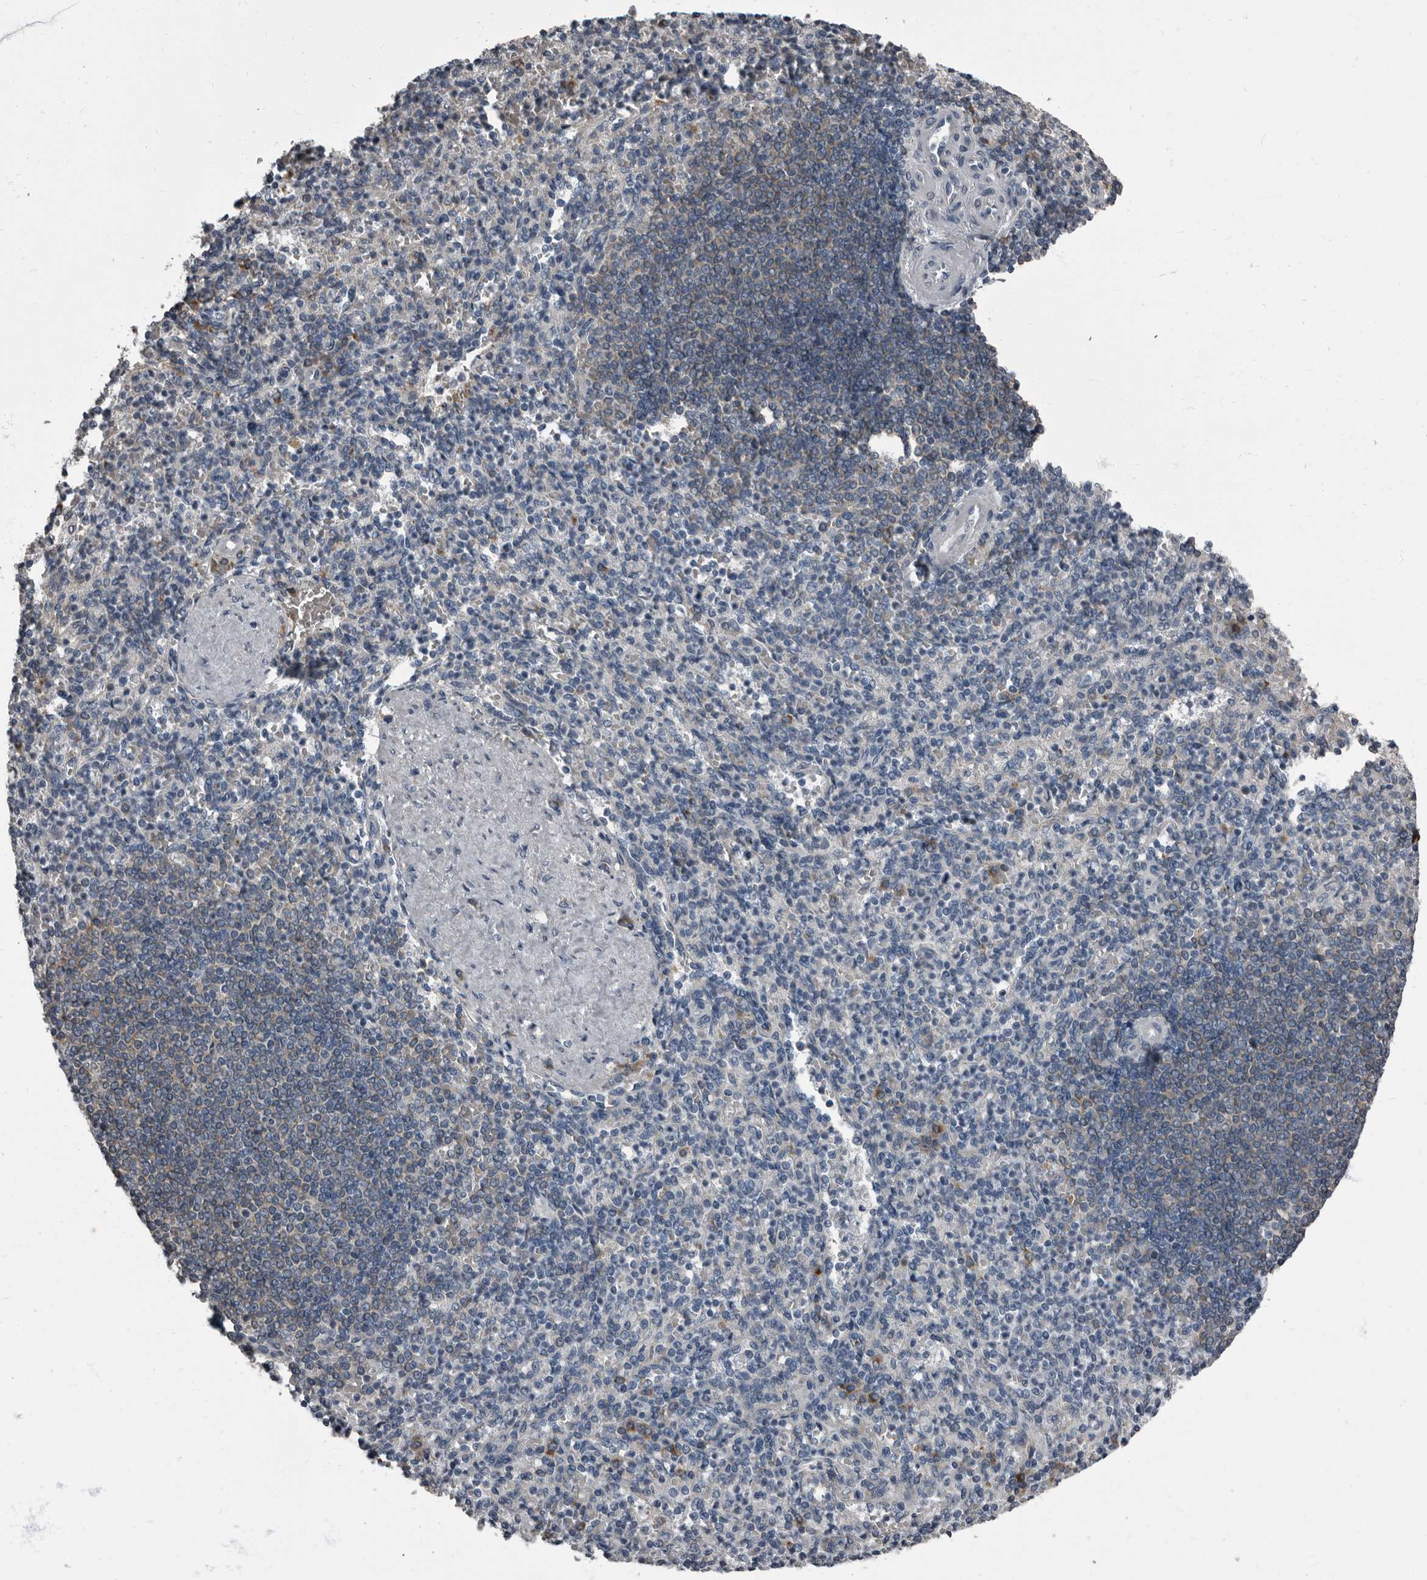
{"staining": {"intensity": "negative", "quantity": "none", "location": "none"}, "tissue": "spleen", "cell_type": "Cells in red pulp", "image_type": "normal", "snomed": [{"axis": "morphology", "description": "Normal tissue, NOS"}, {"axis": "topography", "description": "Spleen"}], "caption": "A micrograph of spleen stained for a protein exhibits no brown staining in cells in red pulp. The staining was performed using DAB to visualize the protein expression in brown, while the nuclei were stained in blue with hematoxylin (Magnification: 20x).", "gene": "TPD52L1", "patient": {"sex": "female", "age": 74}}